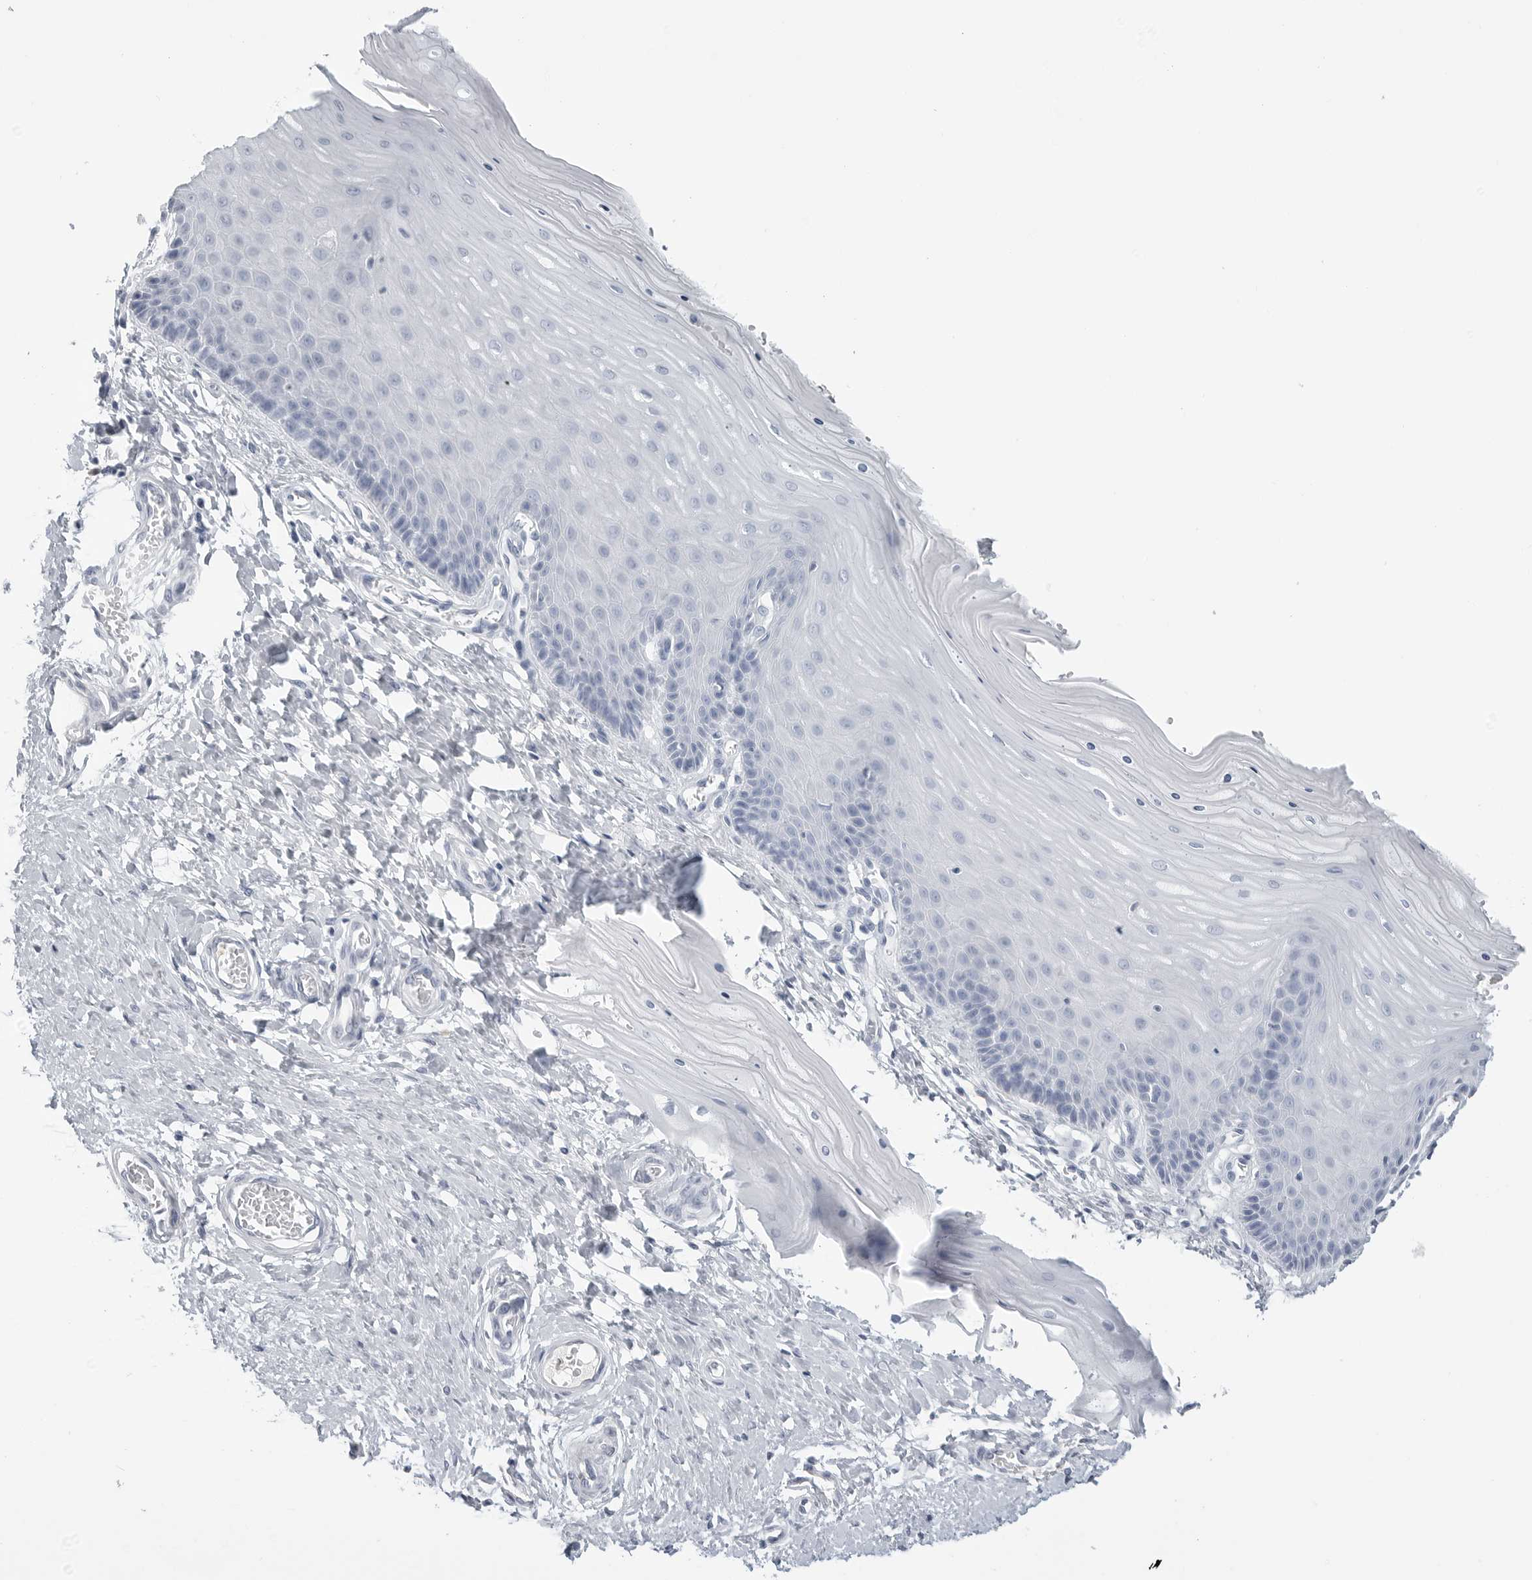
{"staining": {"intensity": "negative", "quantity": "none", "location": "none"}, "tissue": "cervix", "cell_type": "Glandular cells", "image_type": "normal", "snomed": [{"axis": "morphology", "description": "Normal tissue, NOS"}, {"axis": "topography", "description": "Cervix"}], "caption": "This is an IHC photomicrograph of benign cervix. There is no expression in glandular cells.", "gene": "AMPD1", "patient": {"sex": "female", "age": 55}}